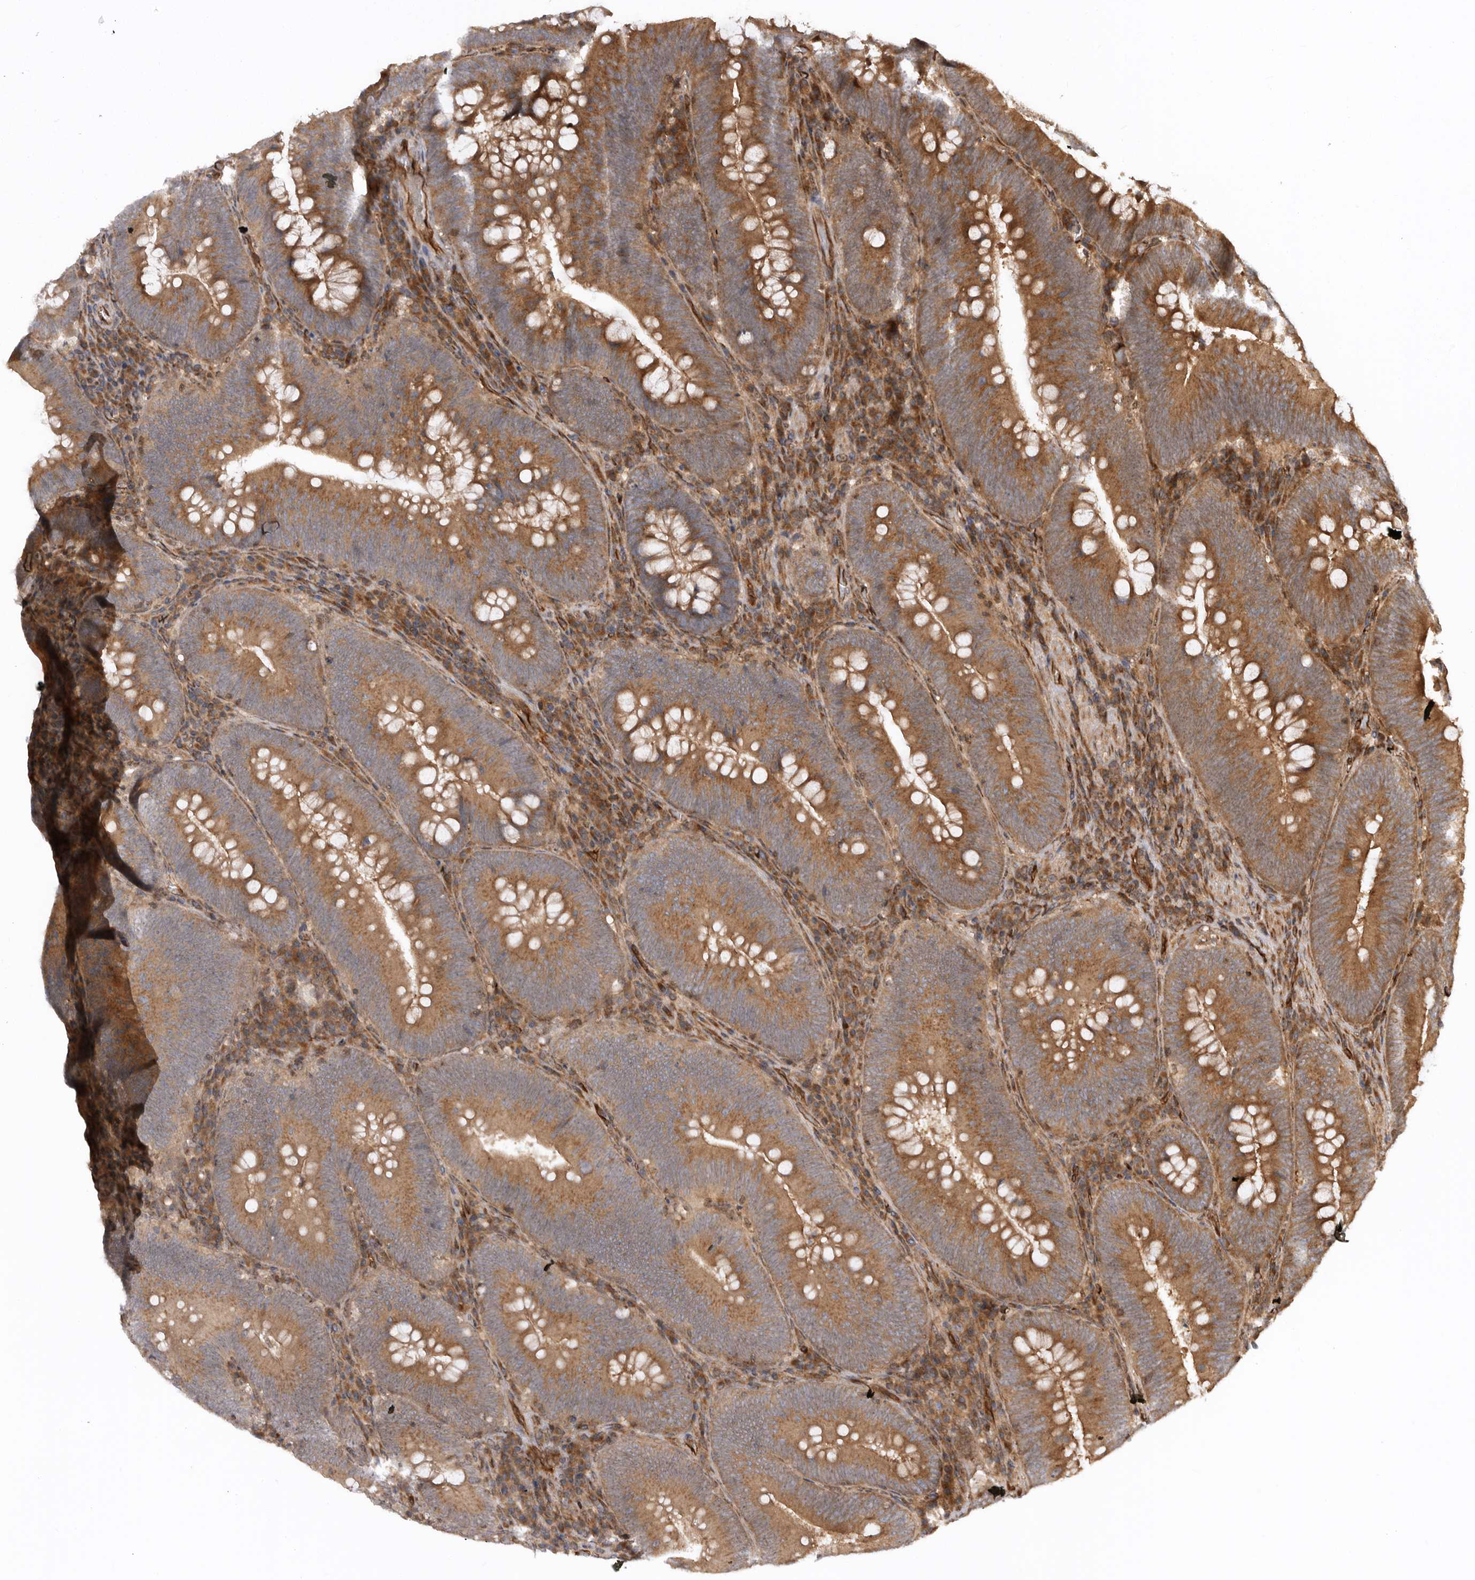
{"staining": {"intensity": "moderate", "quantity": ">75%", "location": "cytoplasmic/membranous"}, "tissue": "colorectal cancer", "cell_type": "Tumor cells", "image_type": "cancer", "snomed": [{"axis": "morphology", "description": "Normal tissue, NOS"}, {"axis": "topography", "description": "Colon"}], "caption": "Colorectal cancer tissue reveals moderate cytoplasmic/membranous positivity in about >75% of tumor cells, visualized by immunohistochemistry.", "gene": "DHDDS", "patient": {"sex": "female", "age": 82}}